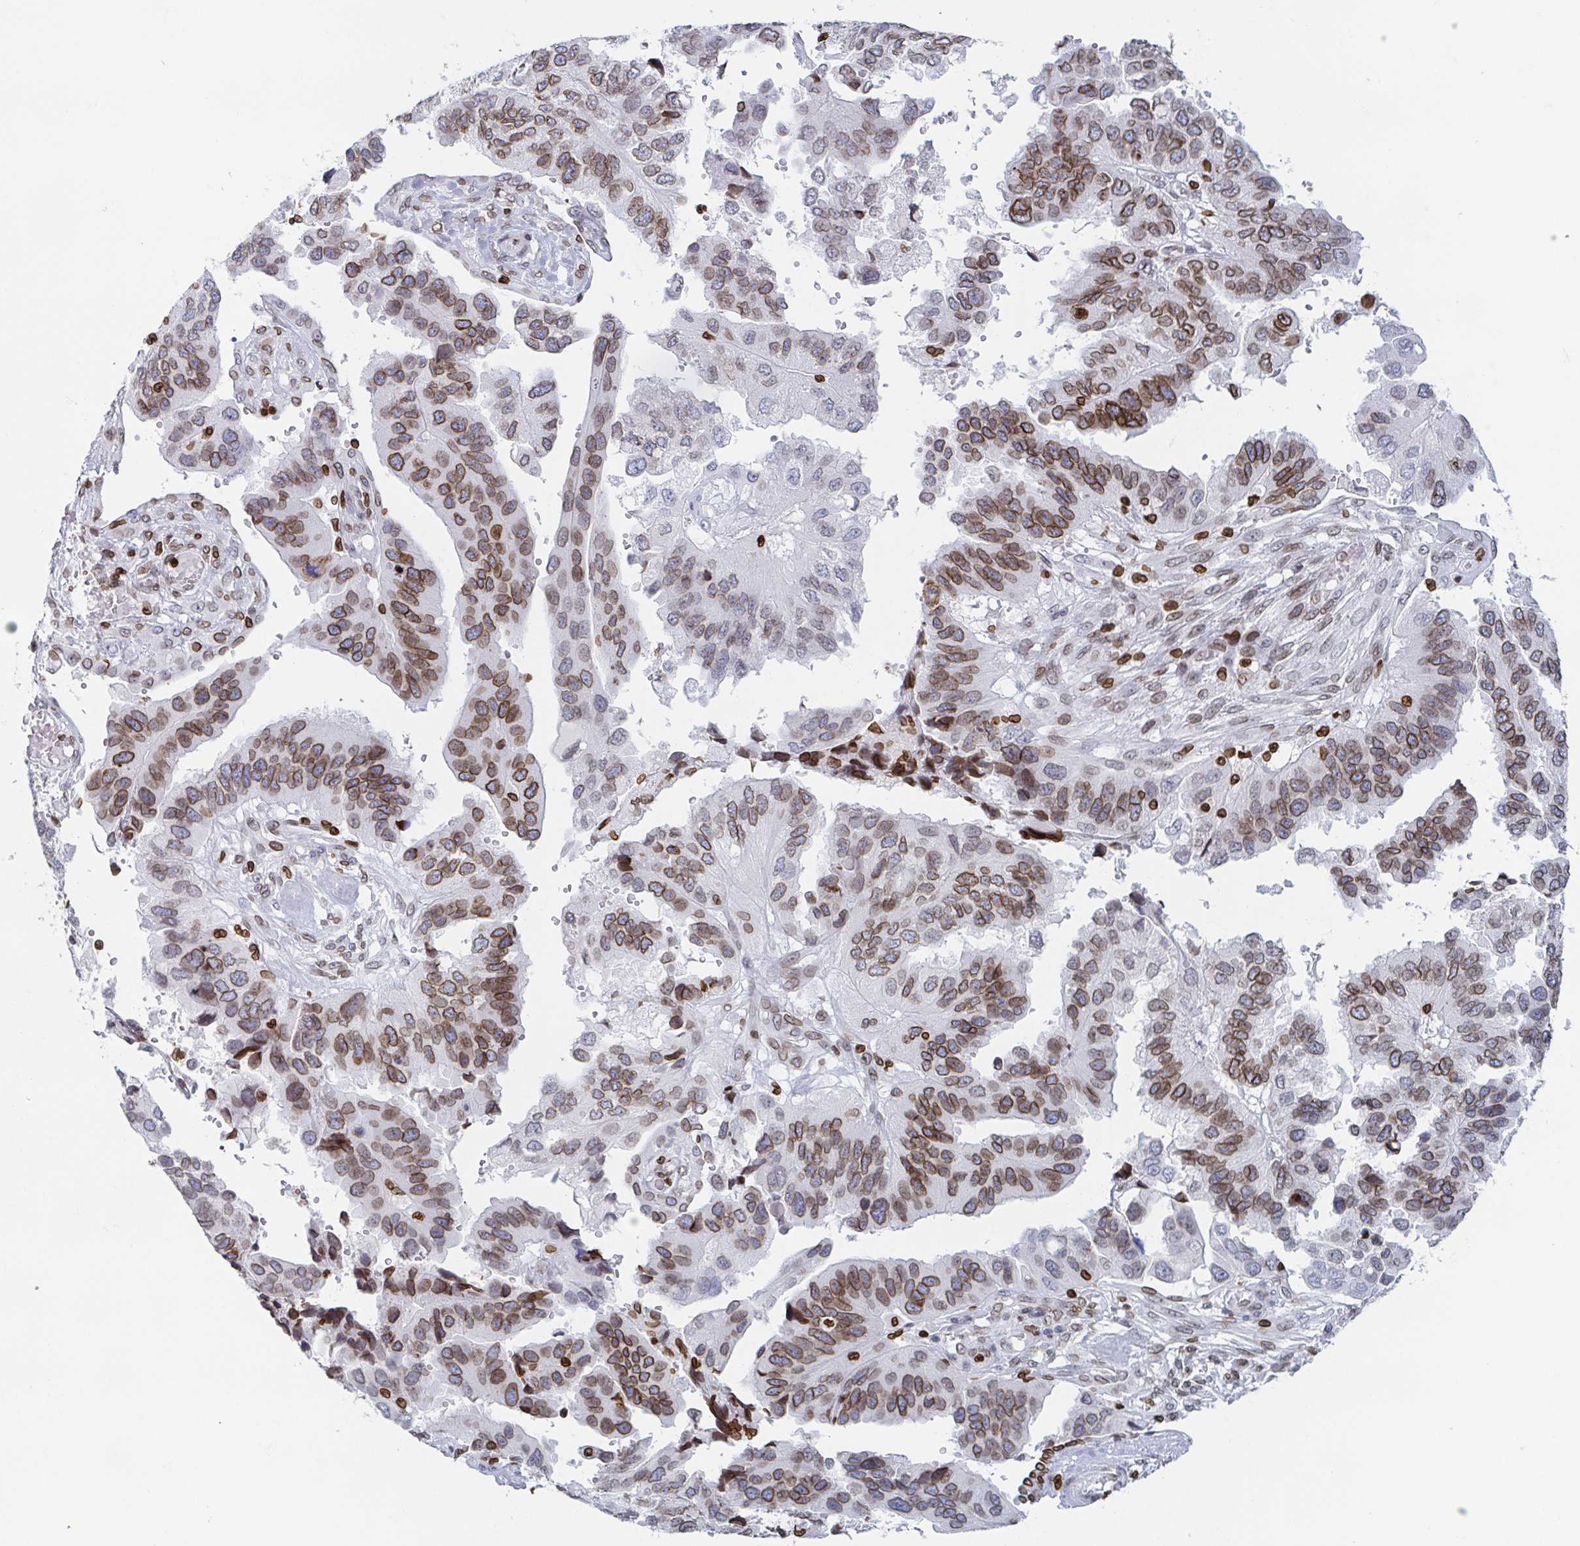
{"staining": {"intensity": "moderate", "quantity": ">75%", "location": "cytoplasmic/membranous,nuclear"}, "tissue": "ovarian cancer", "cell_type": "Tumor cells", "image_type": "cancer", "snomed": [{"axis": "morphology", "description": "Cystadenocarcinoma, serous, NOS"}, {"axis": "topography", "description": "Ovary"}], "caption": "Protein positivity by immunohistochemistry (IHC) shows moderate cytoplasmic/membranous and nuclear staining in approximately >75% of tumor cells in ovarian cancer.", "gene": "BTBD7", "patient": {"sex": "female", "age": 79}}